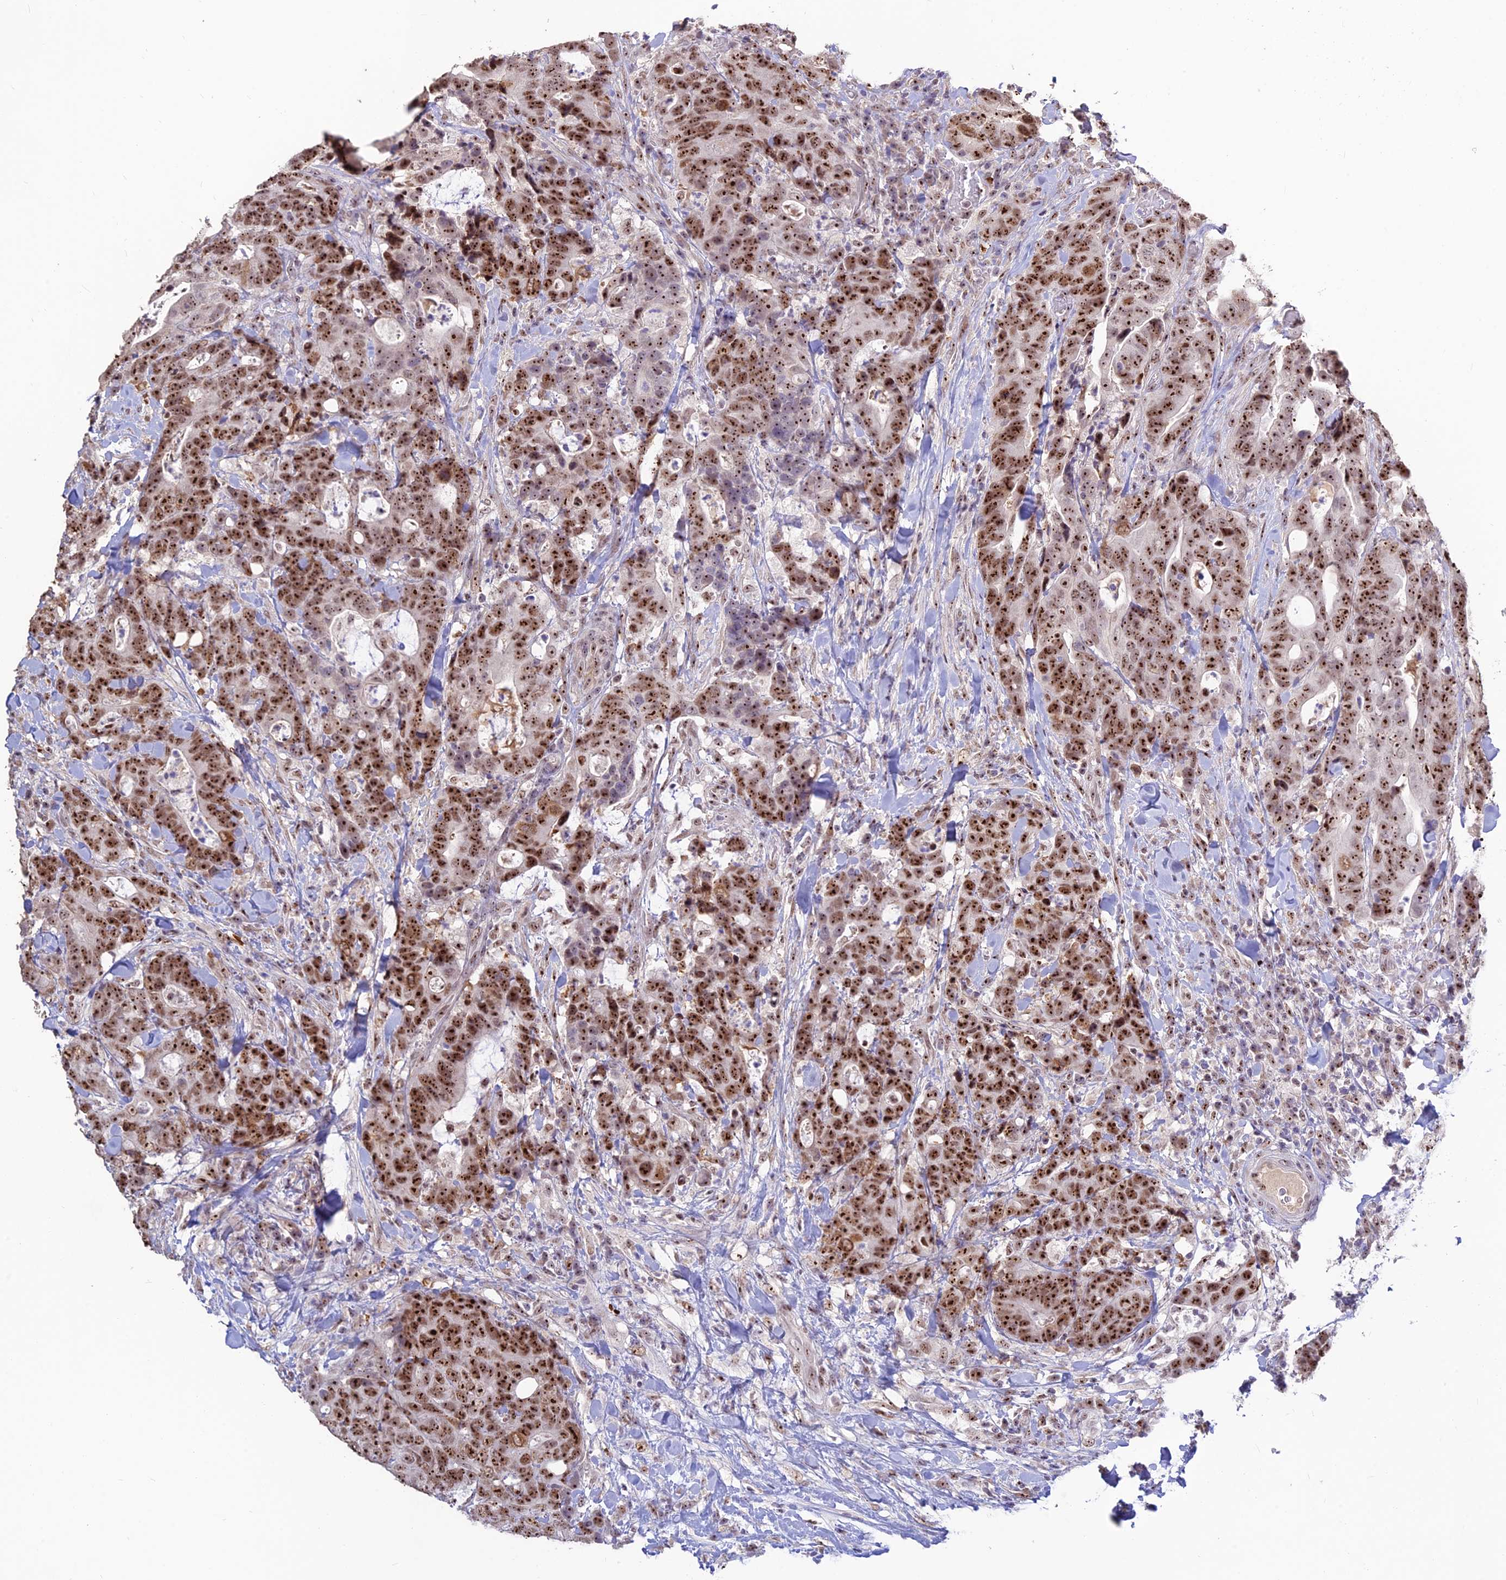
{"staining": {"intensity": "strong", "quantity": "25%-75%", "location": "nuclear"}, "tissue": "colorectal cancer", "cell_type": "Tumor cells", "image_type": "cancer", "snomed": [{"axis": "morphology", "description": "Adenocarcinoma, NOS"}, {"axis": "topography", "description": "Colon"}], "caption": "Protein expression by immunohistochemistry displays strong nuclear positivity in approximately 25%-75% of tumor cells in adenocarcinoma (colorectal). (brown staining indicates protein expression, while blue staining denotes nuclei).", "gene": "POLR1G", "patient": {"sex": "female", "age": 82}}